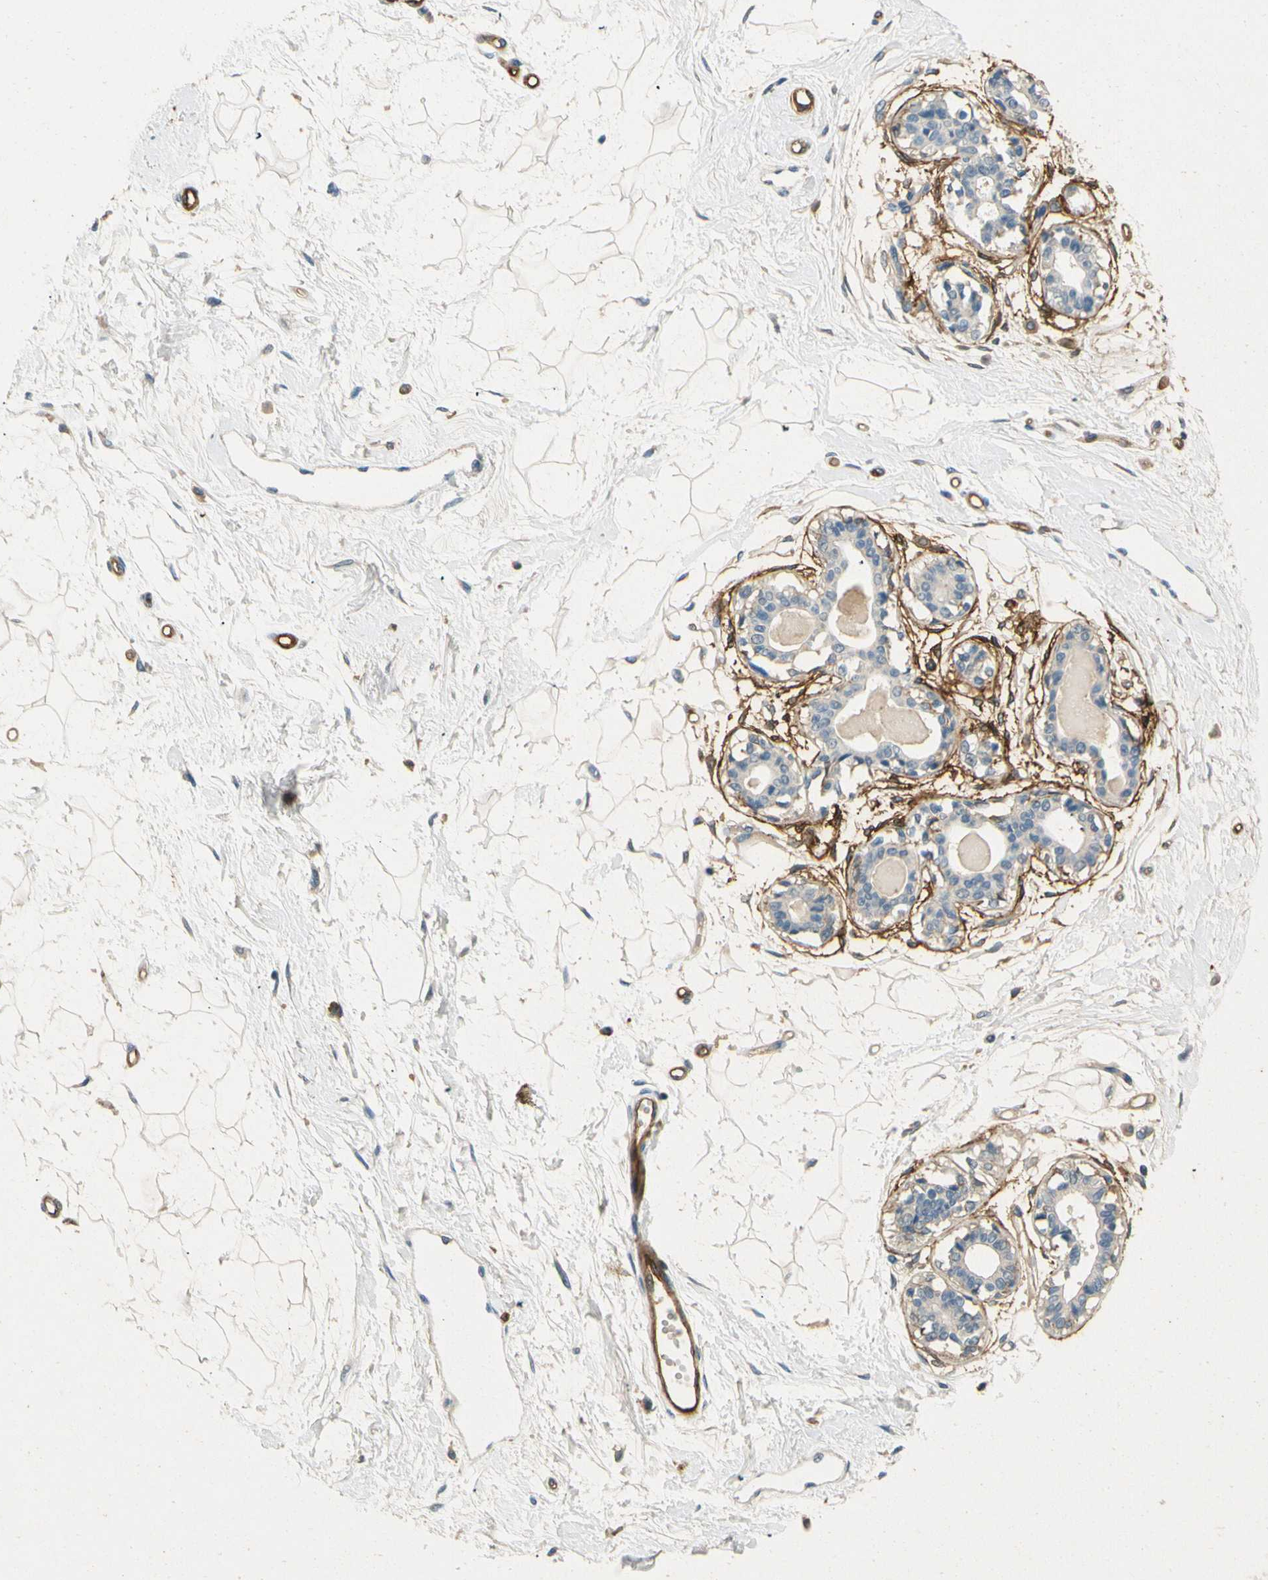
{"staining": {"intensity": "negative", "quantity": "none", "location": "none"}, "tissue": "breast", "cell_type": "Adipocytes", "image_type": "normal", "snomed": [{"axis": "morphology", "description": "Normal tissue, NOS"}, {"axis": "topography", "description": "Breast"}], "caption": "A high-resolution image shows immunohistochemistry (IHC) staining of unremarkable breast, which exhibits no significant staining in adipocytes. (DAB IHC, high magnification).", "gene": "ENTPD1", "patient": {"sex": "female", "age": 45}}